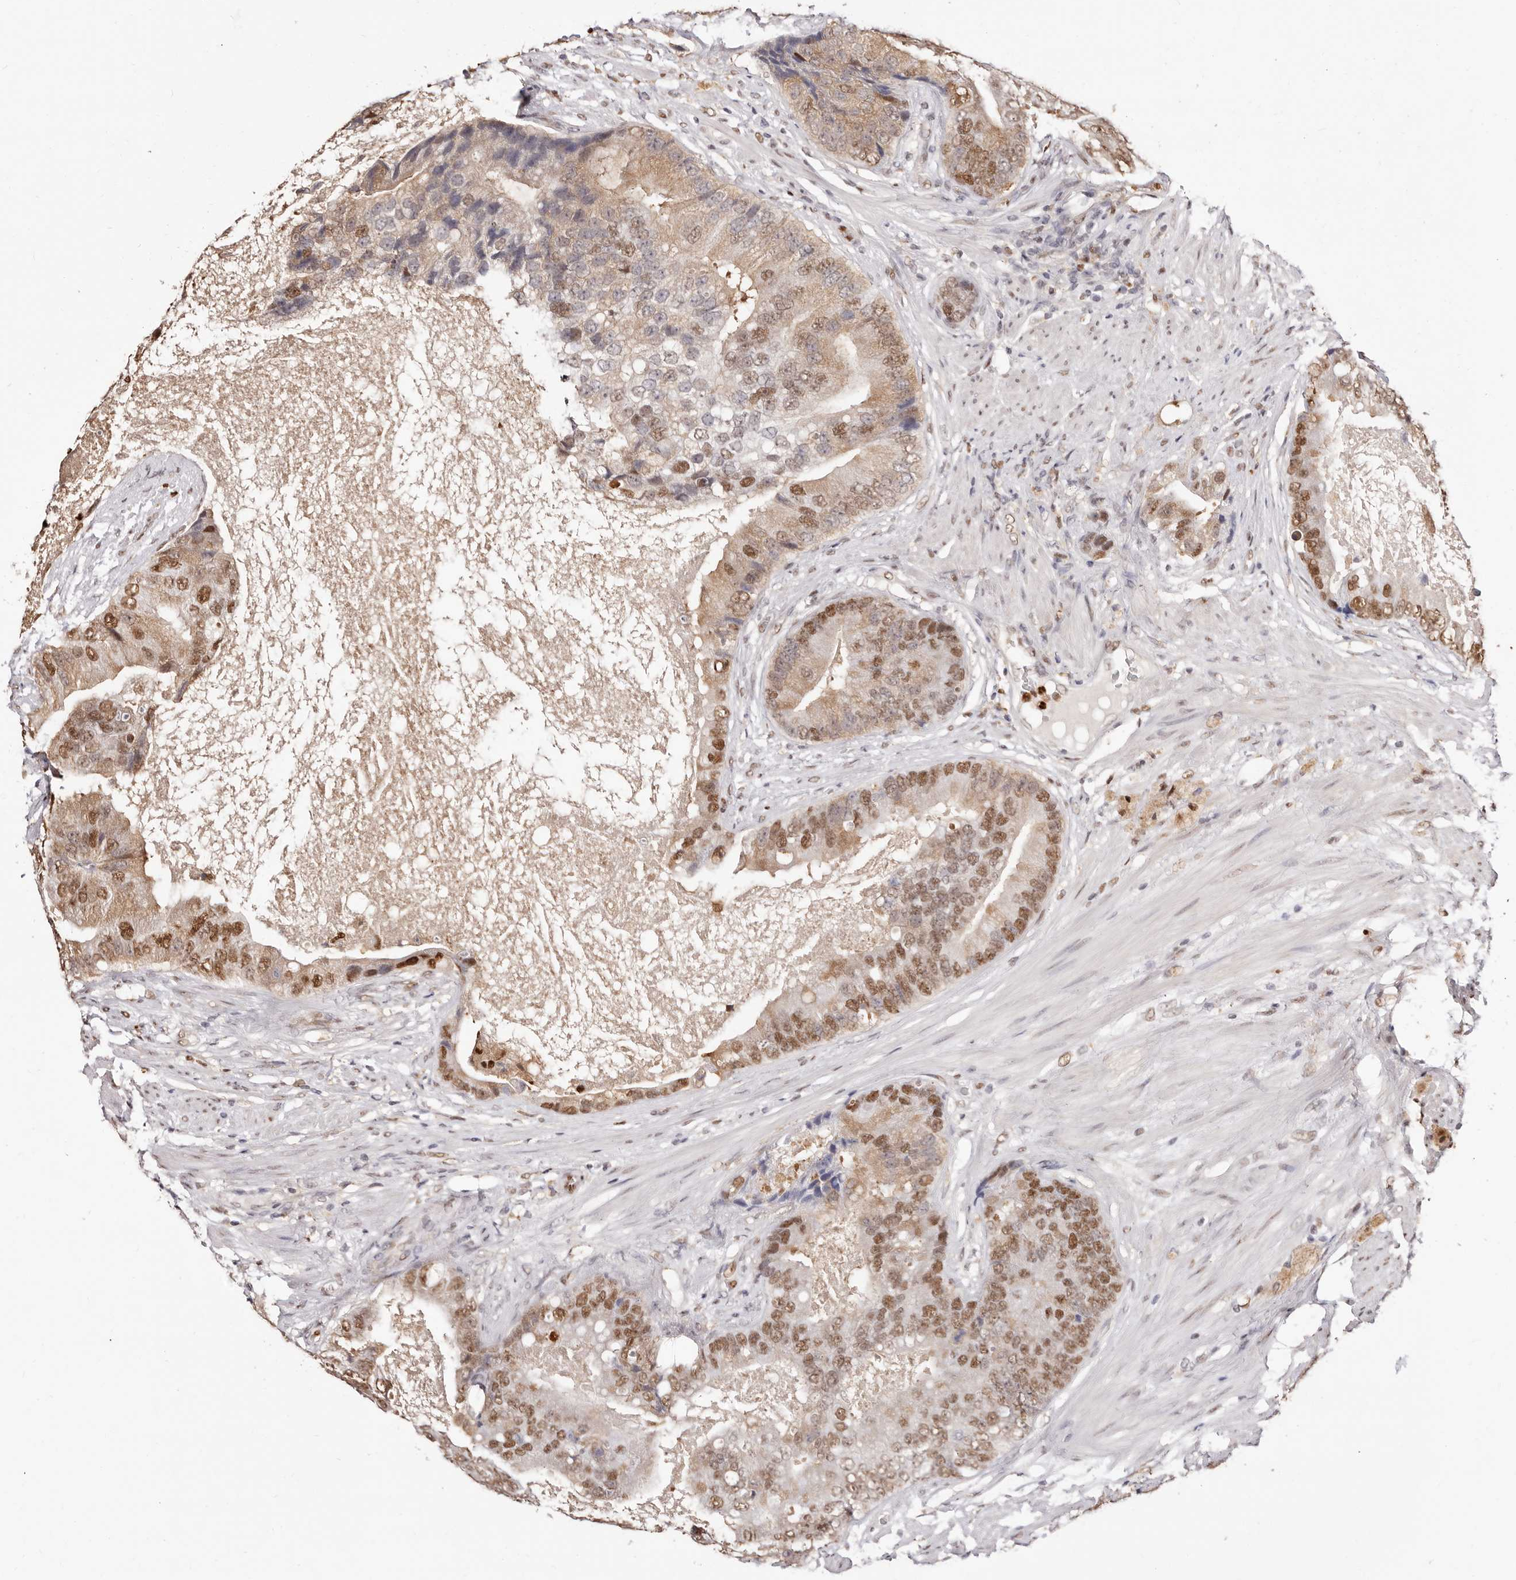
{"staining": {"intensity": "moderate", "quantity": ">75%", "location": "nuclear"}, "tissue": "prostate cancer", "cell_type": "Tumor cells", "image_type": "cancer", "snomed": [{"axis": "morphology", "description": "Adenocarcinoma, High grade"}, {"axis": "topography", "description": "Prostate"}], "caption": "Protein staining by immunohistochemistry exhibits moderate nuclear staining in about >75% of tumor cells in adenocarcinoma (high-grade) (prostate).", "gene": "TKT", "patient": {"sex": "male", "age": 70}}